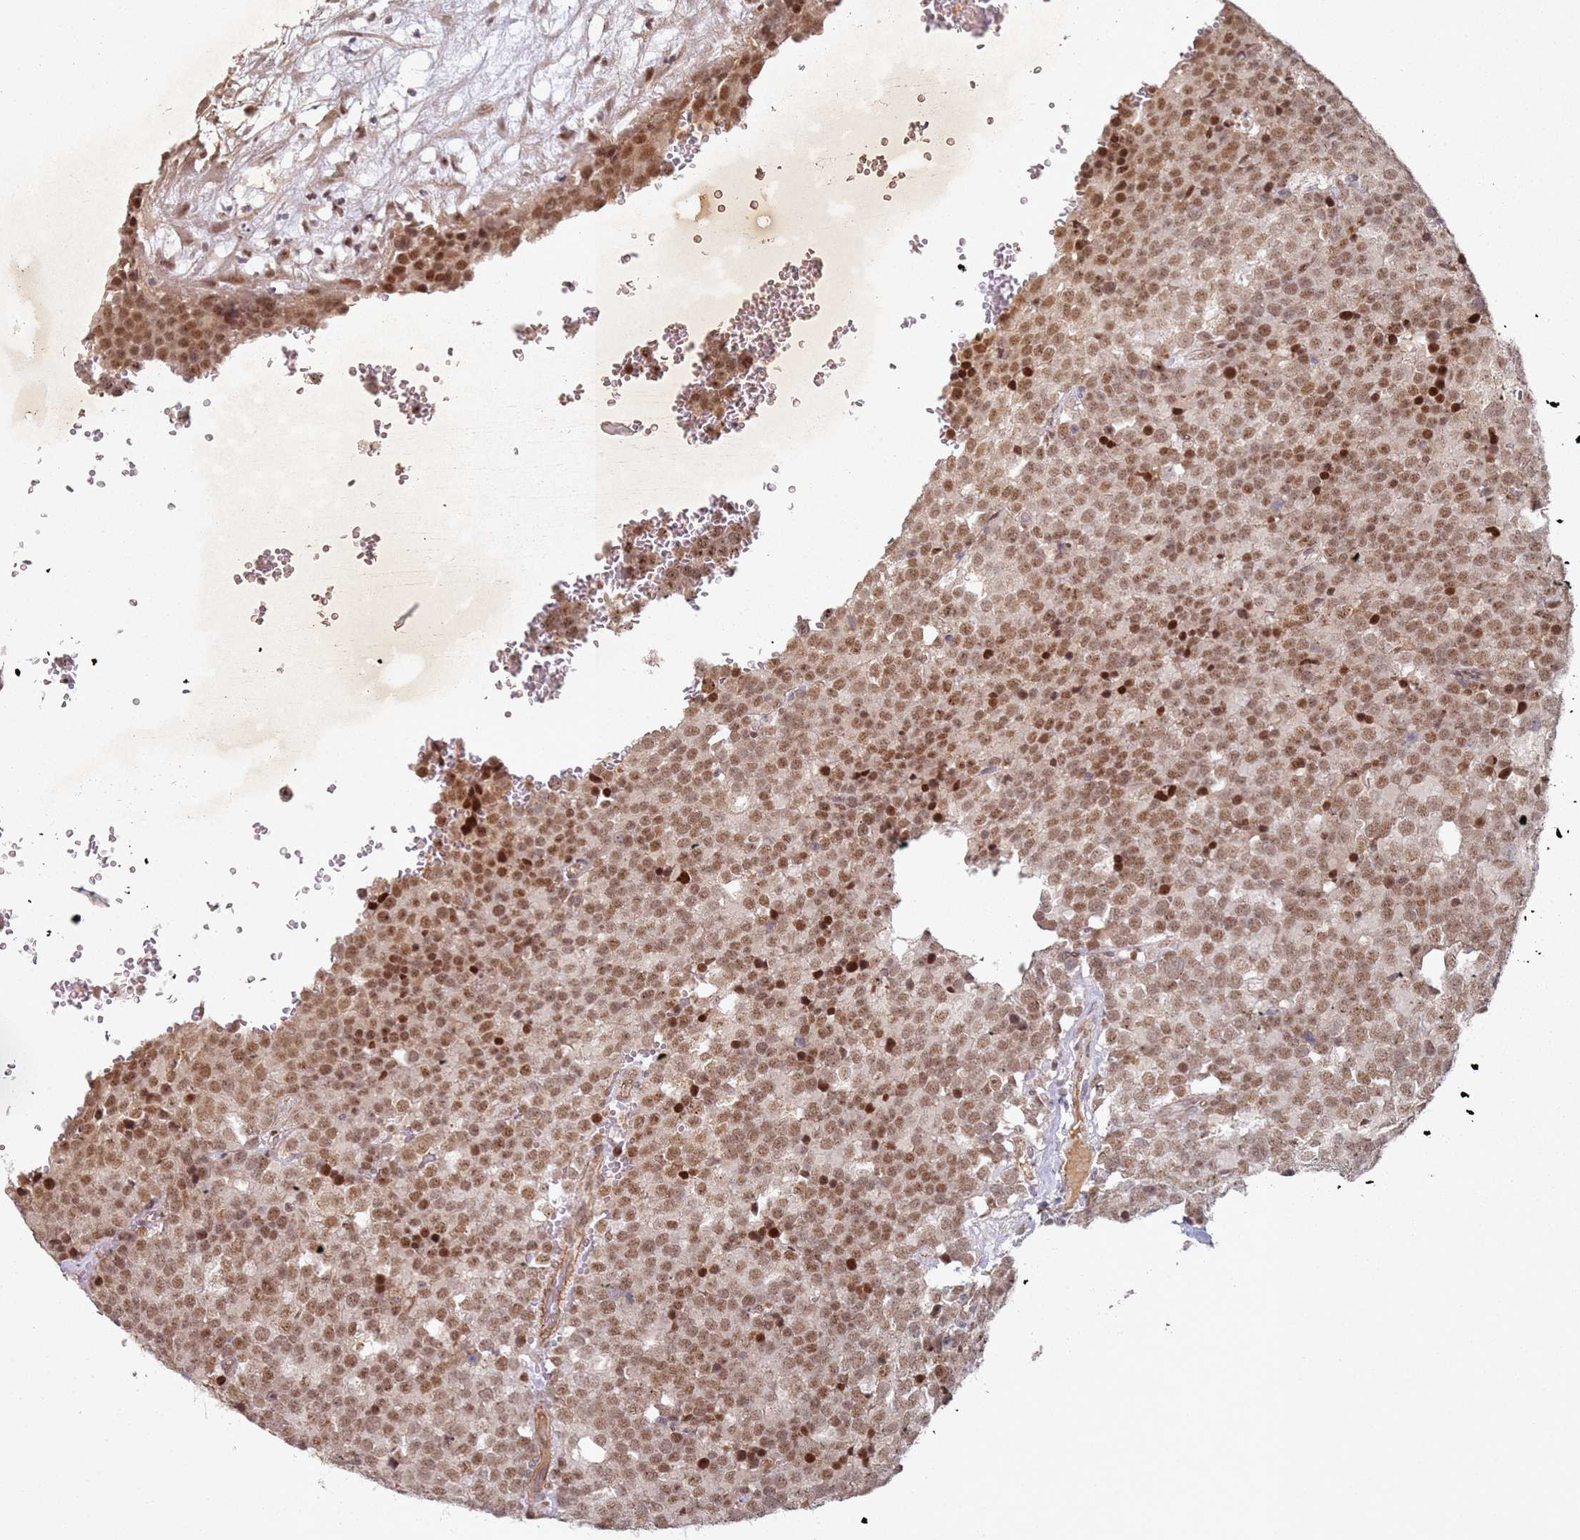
{"staining": {"intensity": "moderate", "quantity": ">75%", "location": "cytoplasmic/membranous,nuclear"}, "tissue": "testis cancer", "cell_type": "Tumor cells", "image_type": "cancer", "snomed": [{"axis": "morphology", "description": "Seminoma, NOS"}, {"axis": "topography", "description": "Testis"}], "caption": "An IHC photomicrograph of neoplastic tissue is shown. Protein staining in brown highlights moderate cytoplasmic/membranous and nuclear positivity in testis cancer (seminoma) within tumor cells. Immunohistochemistry stains the protein in brown and the nuclei are stained blue.", "gene": "ATF6B", "patient": {"sex": "male", "age": 71}}